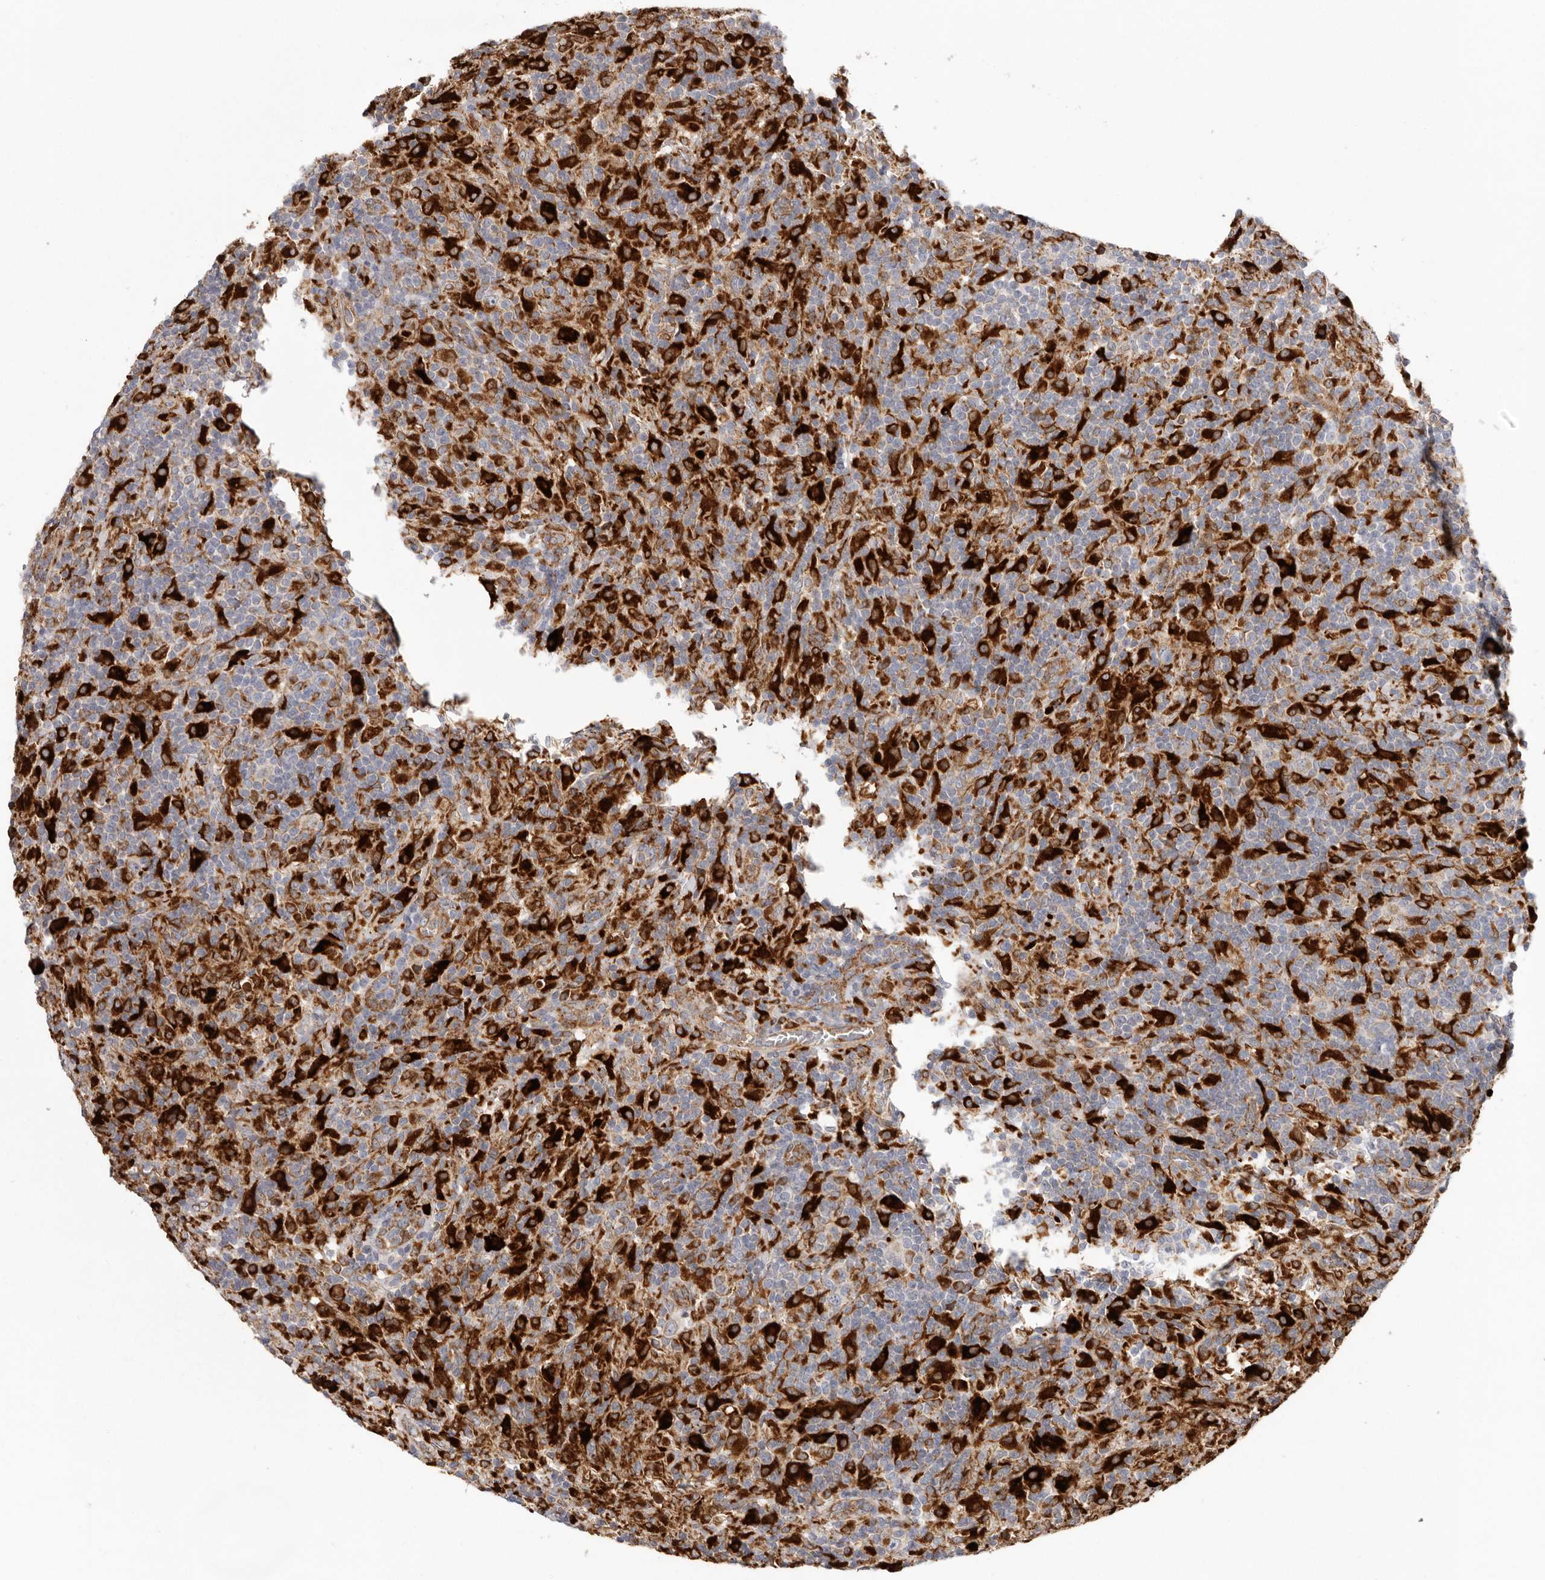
{"staining": {"intensity": "moderate", "quantity": ">75%", "location": "cytoplasmic/membranous"}, "tissue": "lymphoma", "cell_type": "Tumor cells", "image_type": "cancer", "snomed": [{"axis": "morphology", "description": "Hodgkin's disease, NOS"}, {"axis": "topography", "description": "Lymph node"}], "caption": "An immunohistochemistry (IHC) image of tumor tissue is shown. Protein staining in brown highlights moderate cytoplasmic/membranous positivity in Hodgkin's disease within tumor cells. Nuclei are stained in blue.", "gene": "GRN", "patient": {"sex": "male", "age": 70}}